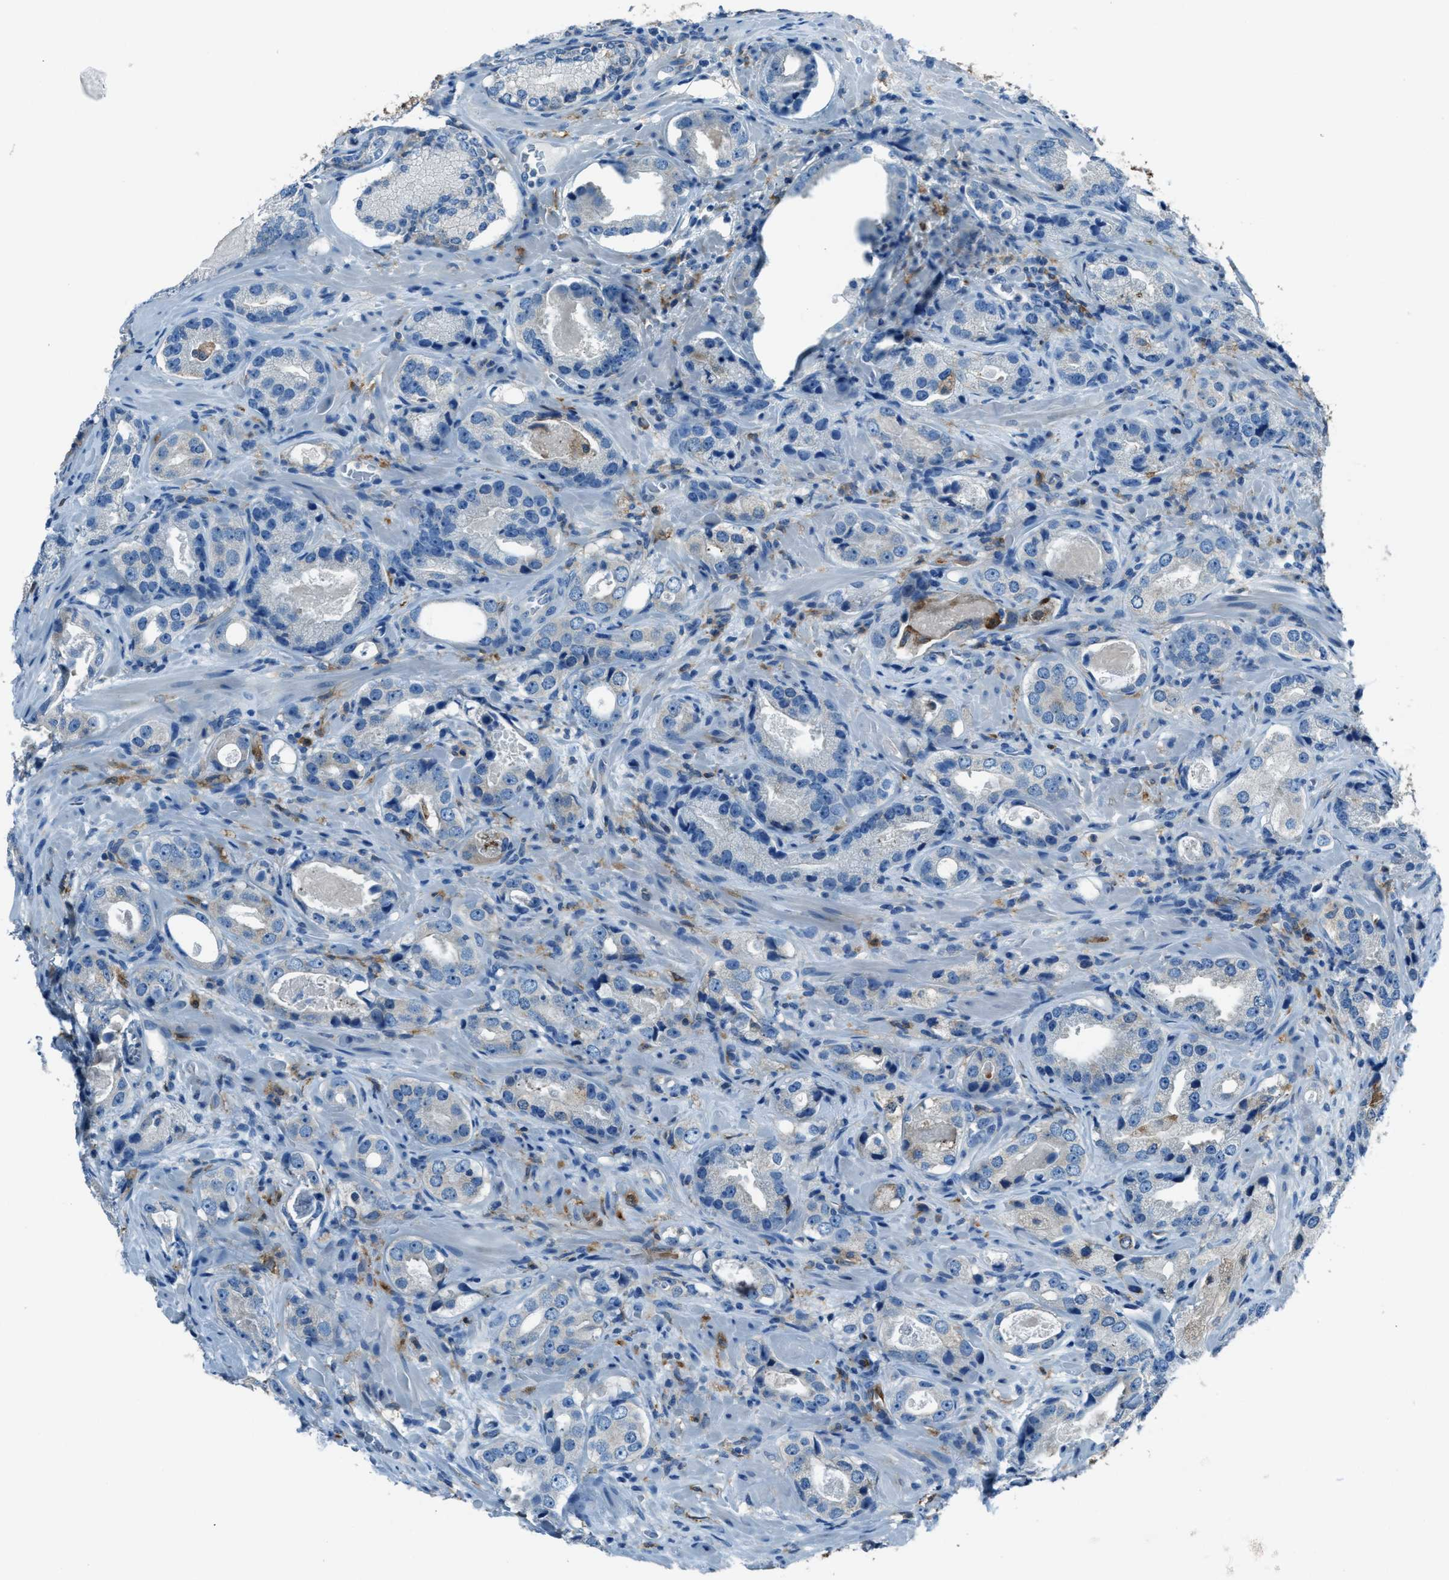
{"staining": {"intensity": "negative", "quantity": "none", "location": "none"}, "tissue": "prostate cancer", "cell_type": "Tumor cells", "image_type": "cancer", "snomed": [{"axis": "morphology", "description": "Adenocarcinoma, High grade"}, {"axis": "topography", "description": "Prostate"}], "caption": "A micrograph of human prostate cancer (adenocarcinoma (high-grade)) is negative for staining in tumor cells.", "gene": "MATCAP2", "patient": {"sex": "male", "age": 63}}